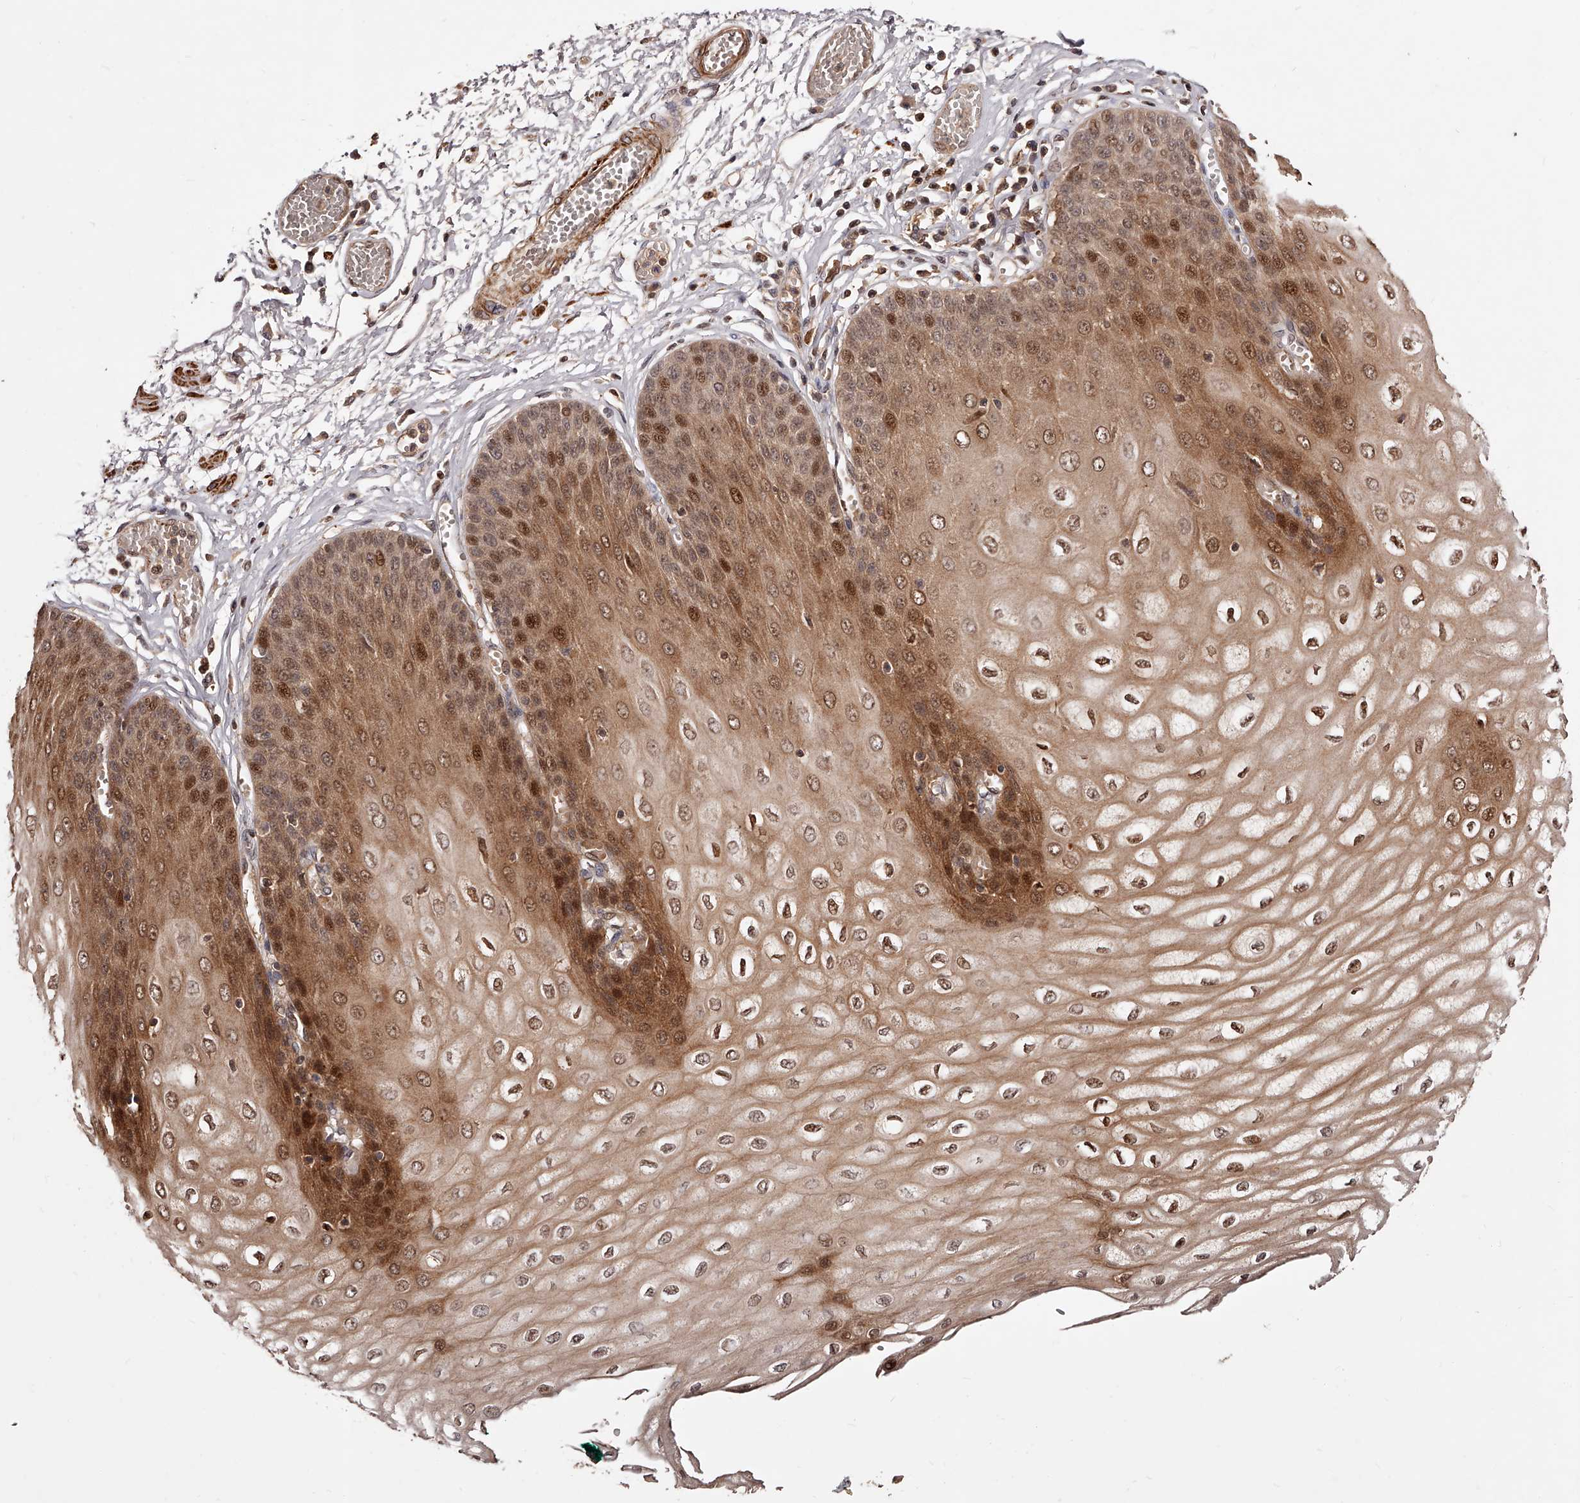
{"staining": {"intensity": "strong", "quantity": ">75%", "location": "cytoplasmic/membranous,nuclear"}, "tissue": "esophagus", "cell_type": "Squamous epithelial cells", "image_type": "normal", "snomed": [{"axis": "morphology", "description": "Normal tissue, NOS"}, {"axis": "topography", "description": "Esophagus"}], "caption": "The photomicrograph exhibits a brown stain indicating the presence of a protein in the cytoplasmic/membranous,nuclear of squamous epithelial cells in esophagus.", "gene": "CUL7", "patient": {"sex": "male", "age": 60}}